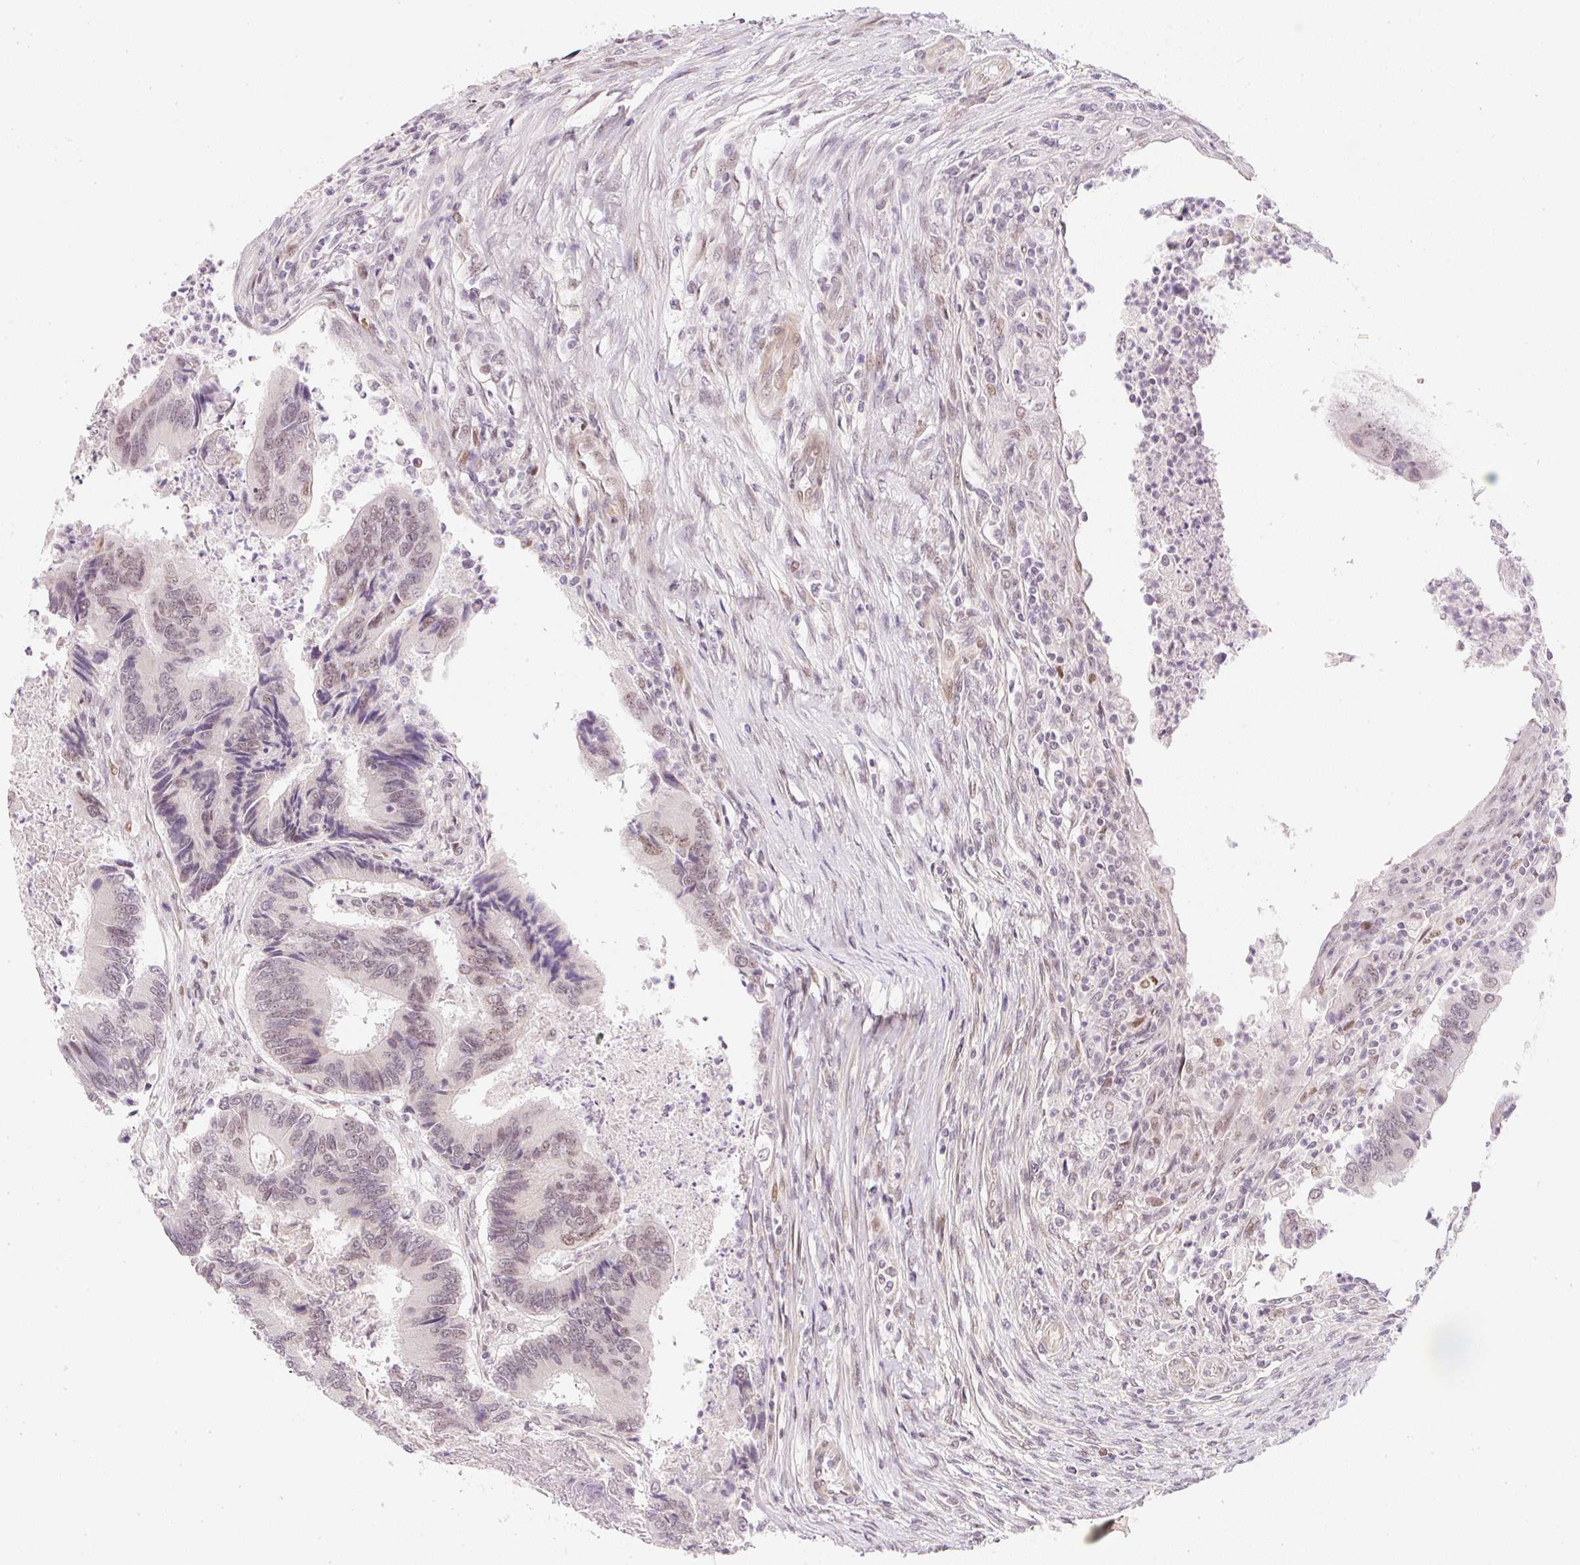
{"staining": {"intensity": "weak", "quantity": "25%-75%", "location": "nuclear"}, "tissue": "colorectal cancer", "cell_type": "Tumor cells", "image_type": "cancer", "snomed": [{"axis": "morphology", "description": "Adenocarcinoma, NOS"}, {"axis": "topography", "description": "Colon"}], "caption": "This is an image of IHC staining of colorectal cancer (adenocarcinoma), which shows weak positivity in the nuclear of tumor cells.", "gene": "DPPA4", "patient": {"sex": "female", "age": 67}}